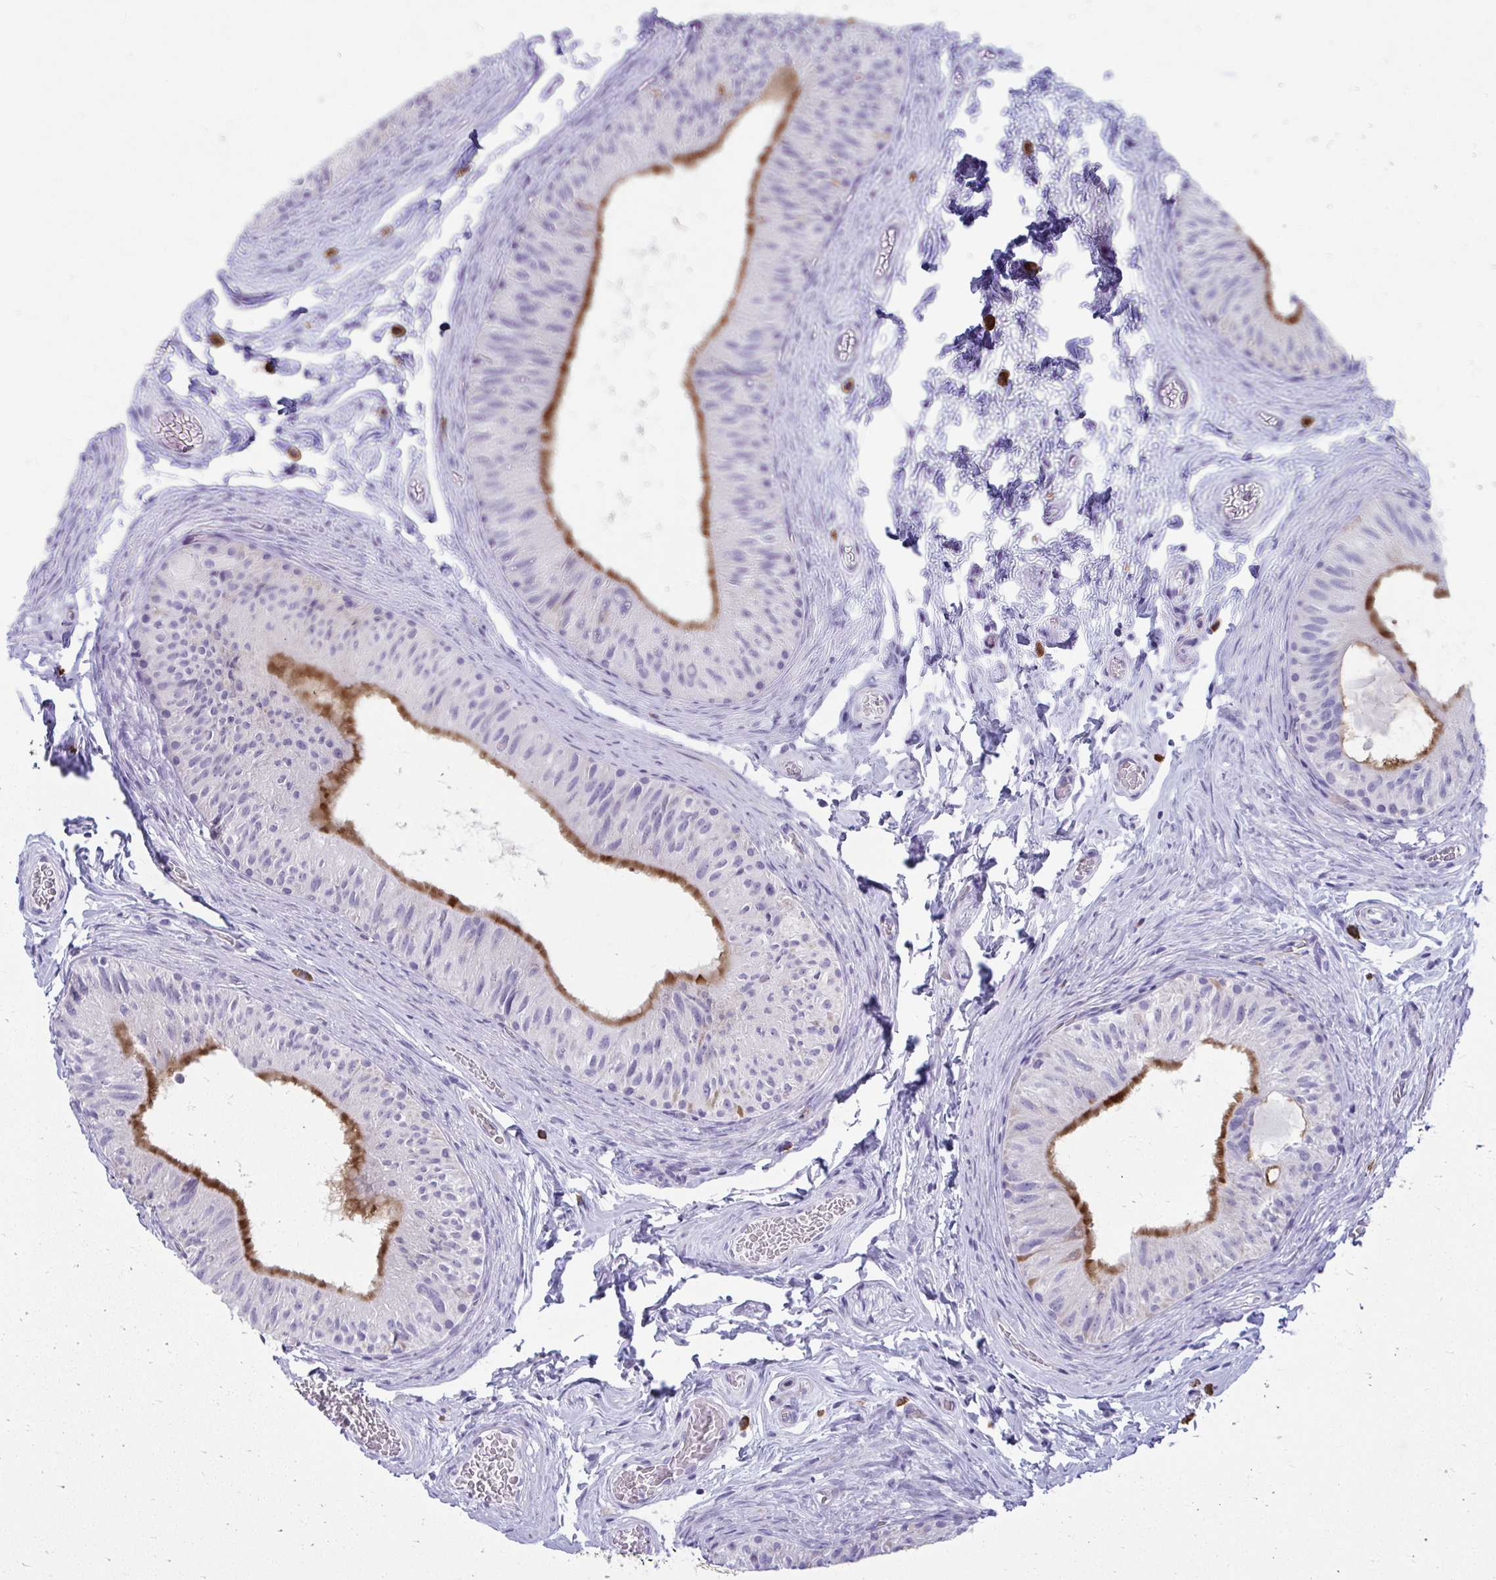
{"staining": {"intensity": "strong", "quantity": "<25%", "location": "cytoplasmic/membranous"}, "tissue": "epididymis", "cell_type": "Glandular cells", "image_type": "normal", "snomed": [{"axis": "morphology", "description": "Normal tissue, NOS"}, {"axis": "topography", "description": "Epididymis, spermatic cord, NOS"}, {"axis": "topography", "description": "Epididymis"}], "caption": "Strong cytoplasmic/membranous expression for a protein is appreciated in approximately <25% of glandular cells of unremarkable epididymis using immunohistochemistry.", "gene": "TSBP1", "patient": {"sex": "male", "age": 31}}